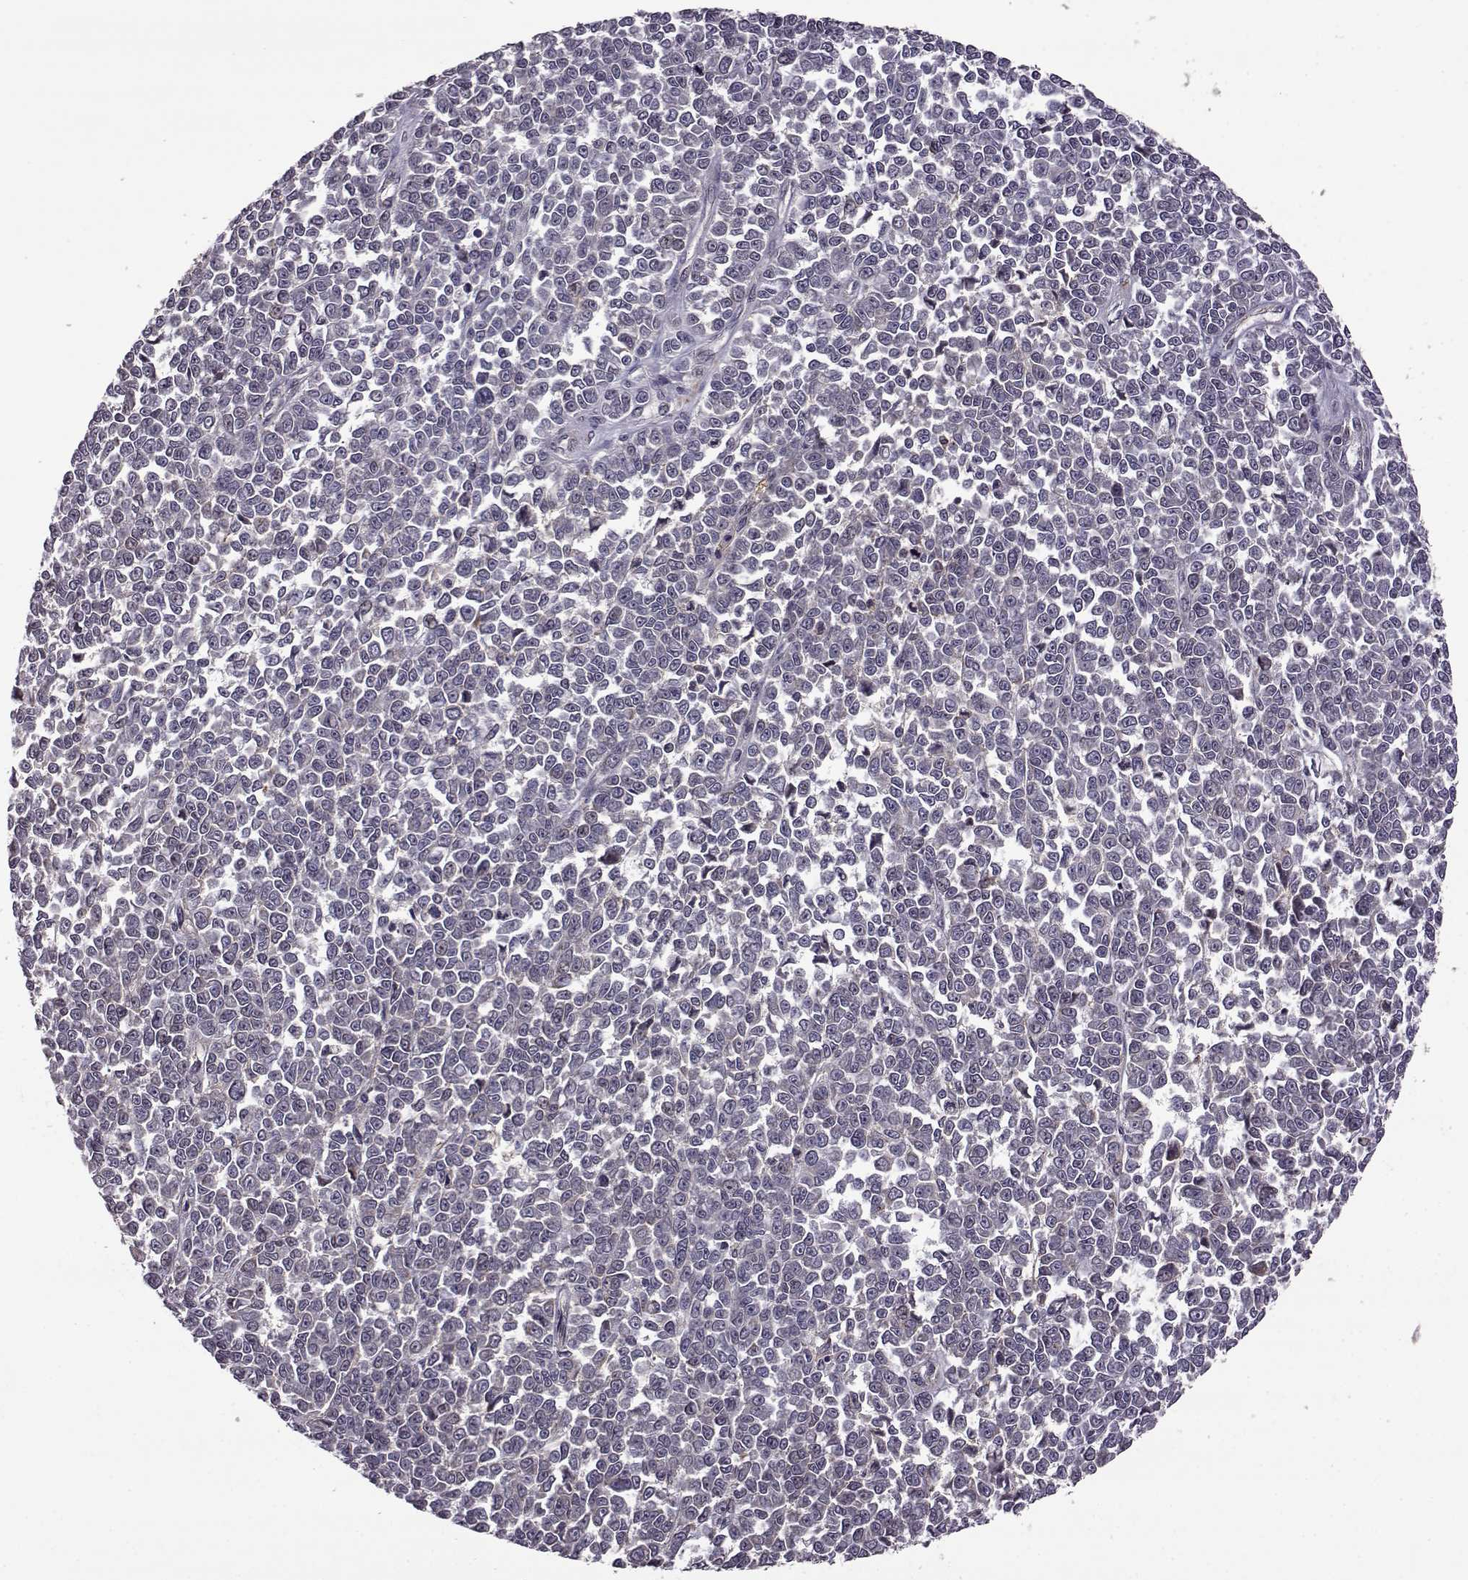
{"staining": {"intensity": "negative", "quantity": "none", "location": "none"}, "tissue": "melanoma", "cell_type": "Tumor cells", "image_type": "cancer", "snomed": [{"axis": "morphology", "description": "Malignant melanoma, NOS"}, {"axis": "topography", "description": "Skin"}], "caption": "Tumor cells are negative for brown protein staining in malignant melanoma.", "gene": "TRMU", "patient": {"sex": "female", "age": 95}}